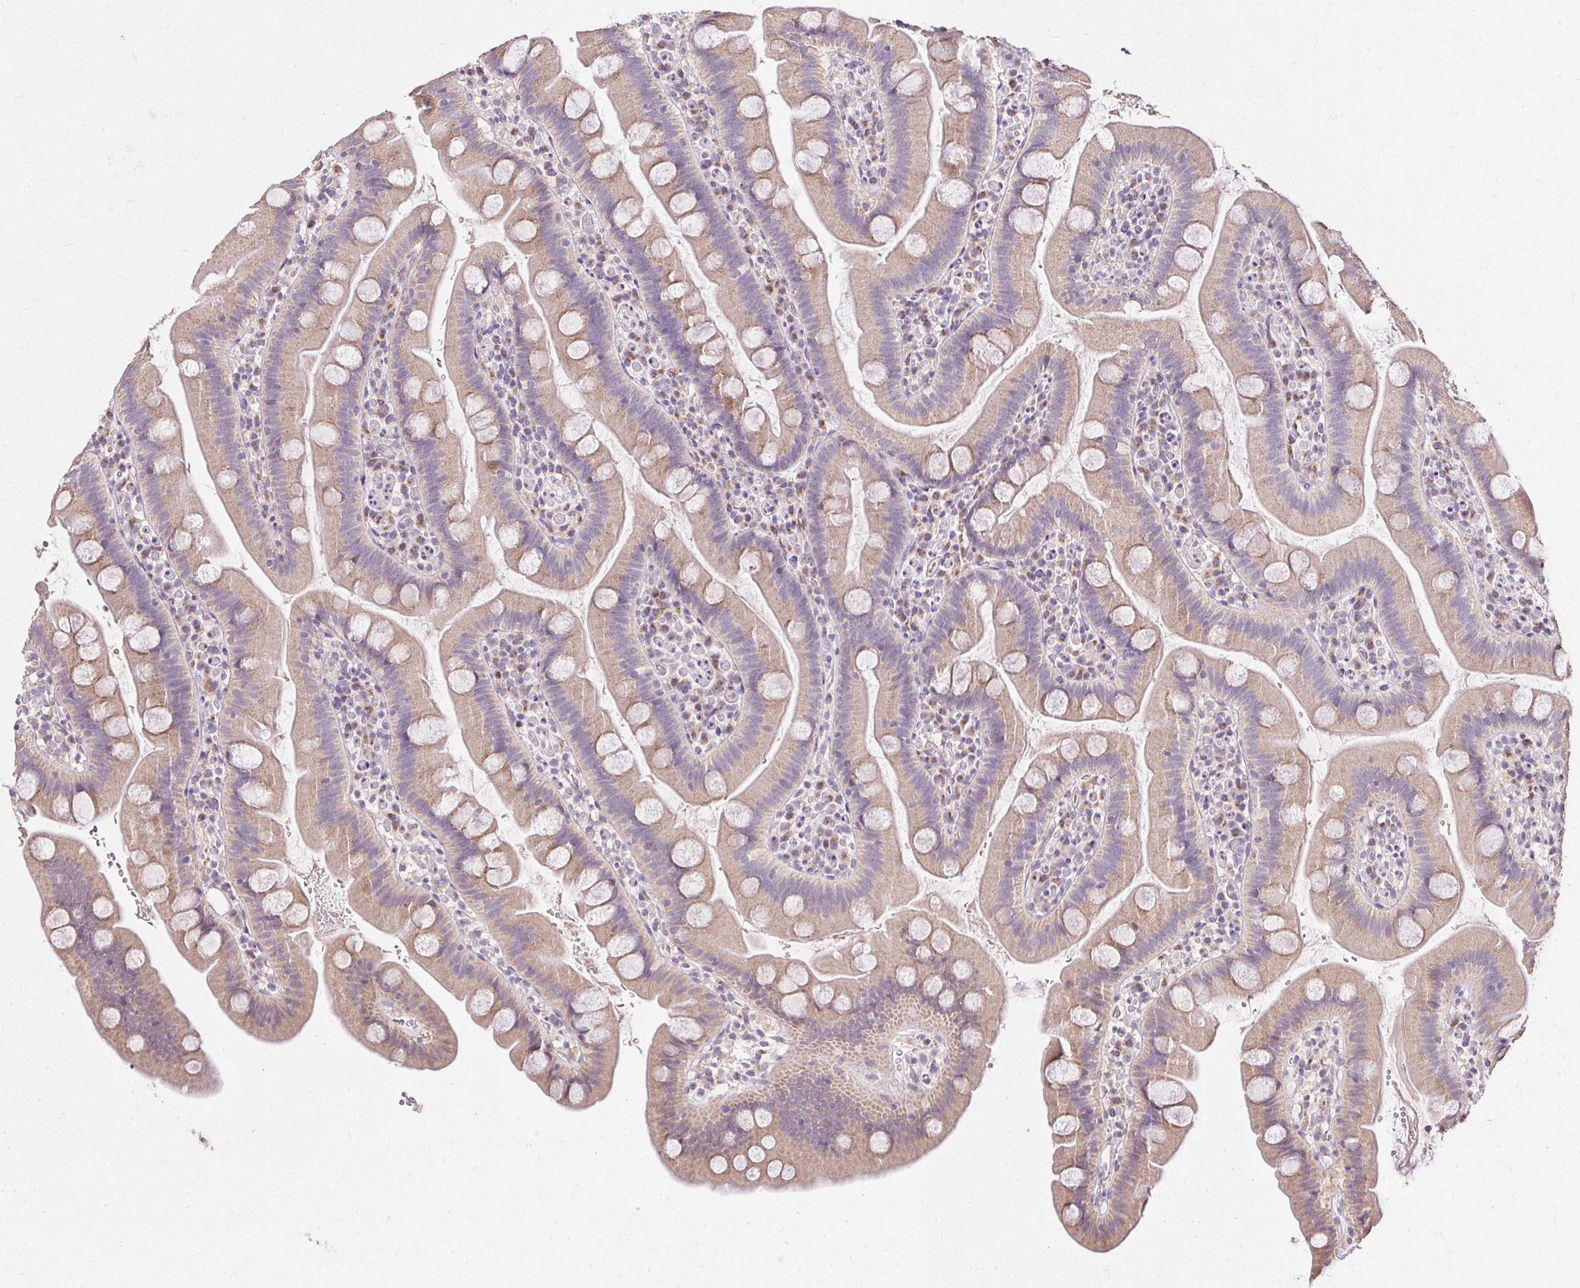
{"staining": {"intensity": "moderate", "quantity": ">75%", "location": "cytoplasmic/membranous"}, "tissue": "small intestine", "cell_type": "Glandular cells", "image_type": "normal", "snomed": [{"axis": "morphology", "description": "Normal tissue, NOS"}, {"axis": "topography", "description": "Small intestine"}], "caption": "The image reveals immunohistochemical staining of normal small intestine. There is moderate cytoplasmic/membranous expression is present in about >75% of glandular cells.", "gene": "KIAA1210", "patient": {"sex": "female", "age": 68}}